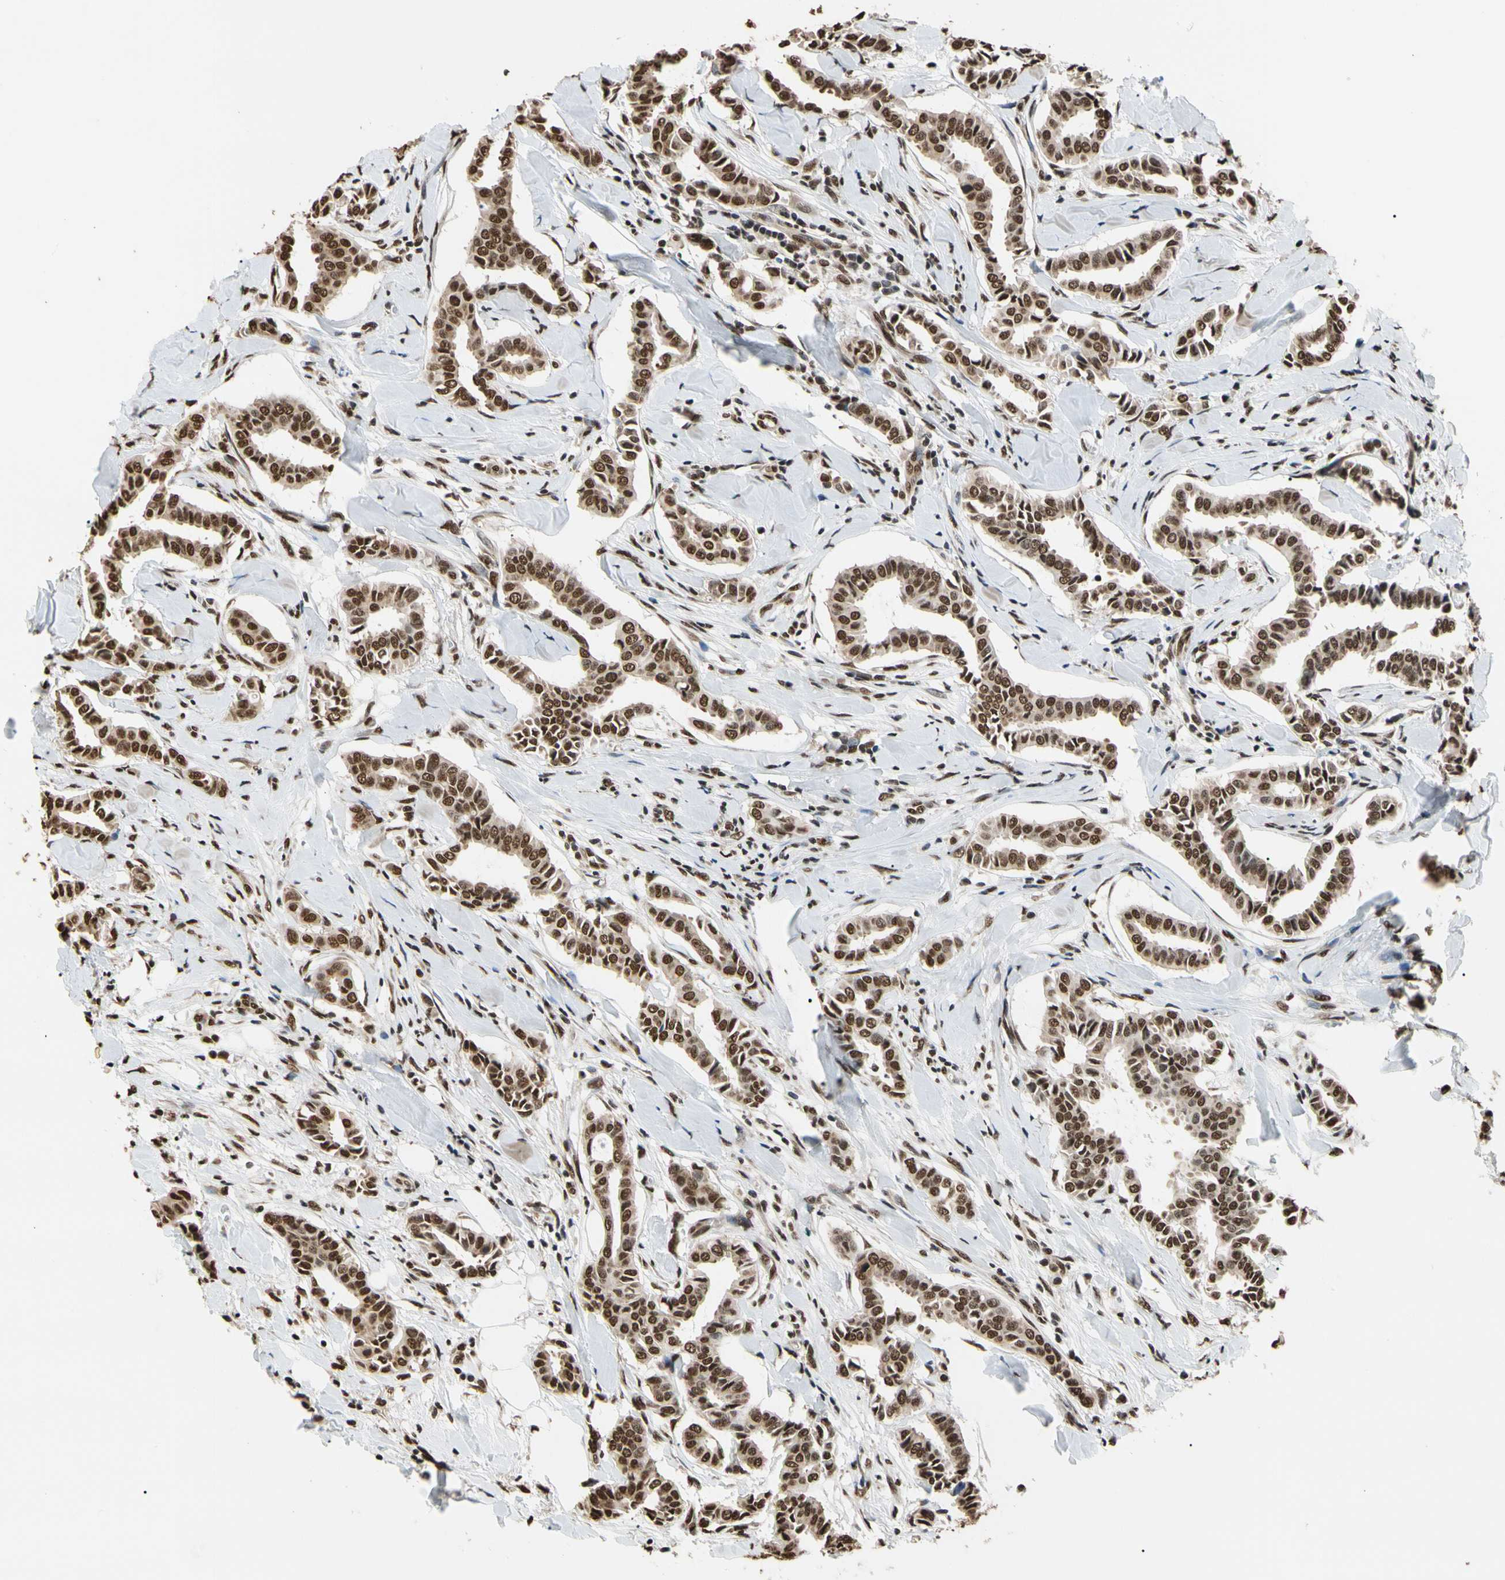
{"staining": {"intensity": "strong", "quantity": ">75%", "location": "nuclear"}, "tissue": "head and neck cancer", "cell_type": "Tumor cells", "image_type": "cancer", "snomed": [{"axis": "morphology", "description": "Adenocarcinoma, NOS"}, {"axis": "topography", "description": "Salivary gland"}, {"axis": "topography", "description": "Head-Neck"}], "caption": "This image reveals IHC staining of human head and neck cancer (adenocarcinoma), with high strong nuclear positivity in about >75% of tumor cells.", "gene": "HNRNPK", "patient": {"sex": "female", "age": 65}}